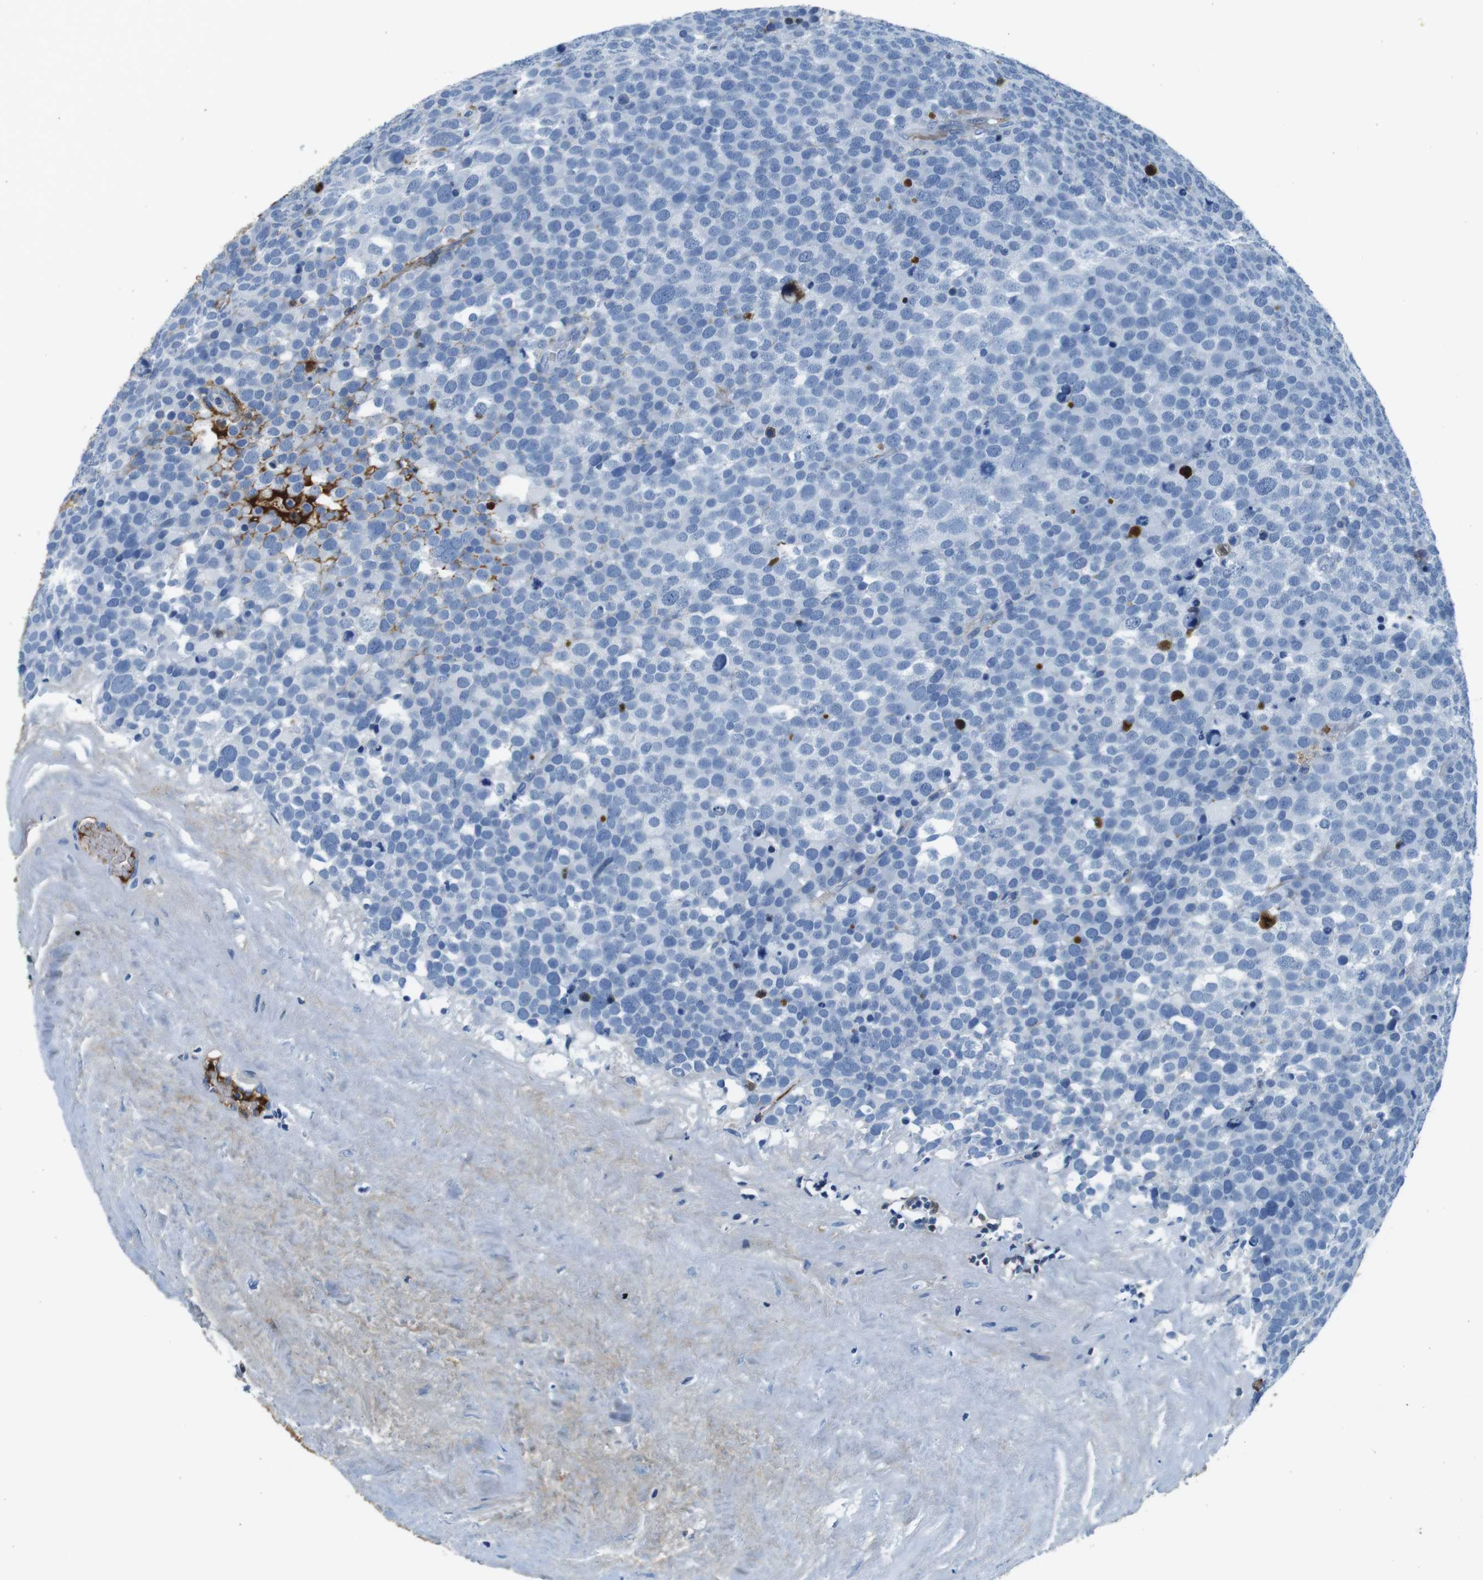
{"staining": {"intensity": "negative", "quantity": "none", "location": "none"}, "tissue": "testis cancer", "cell_type": "Tumor cells", "image_type": "cancer", "snomed": [{"axis": "morphology", "description": "Seminoma, NOS"}, {"axis": "topography", "description": "Testis"}], "caption": "Immunohistochemistry photomicrograph of neoplastic tissue: testis cancer (seminoma) stained with DAB (3,3'-diaminobenzidine) demonstrates no significant protein expression in tumor cells.", "gene": "IGKC", "patient": {"sex": "male", "age": 71}}